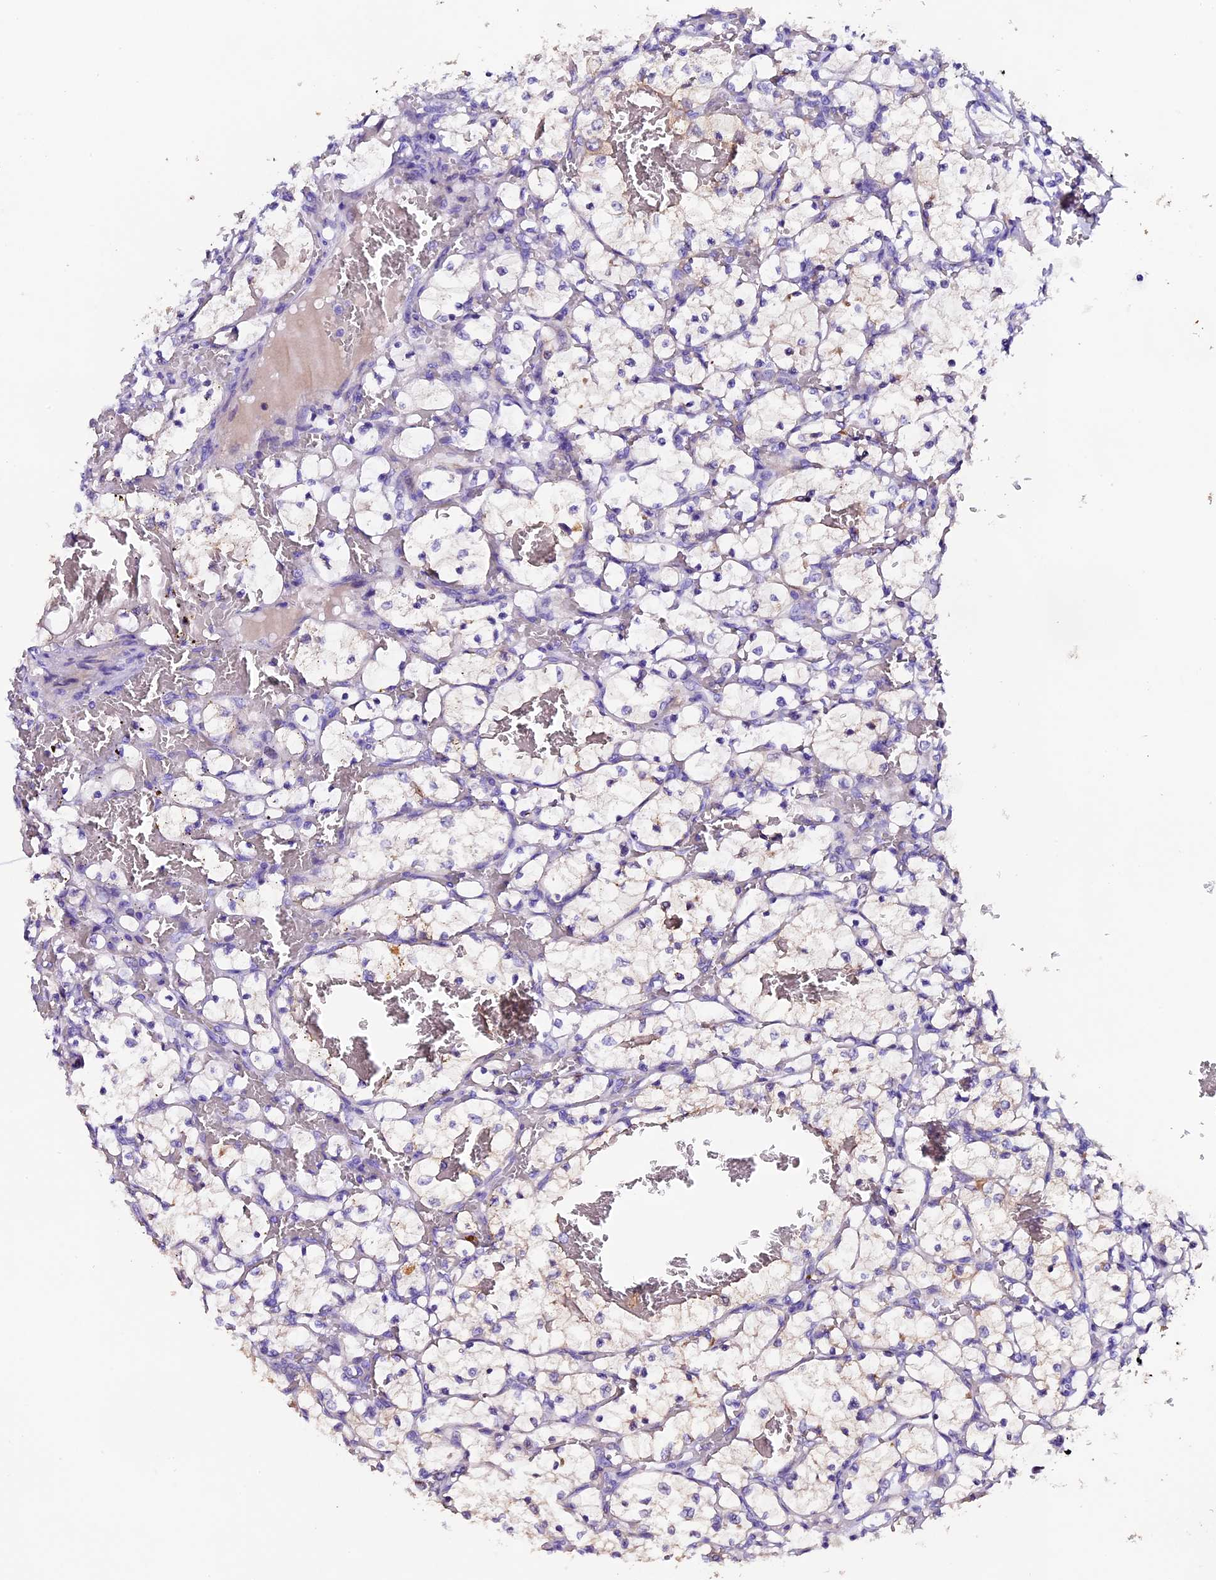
{"staining": {"intensity": "negative", "quantity": "none", "location": "none"}, "tissue": "renal cancer", "cell_type": "Tumor cells", "image_type": "cancer", "snomed": [{"axis": "morphology", "description": "Adenocarcinoma, NOS"}, {"axis": "topography", "description": "Kidney"}], "caption": "Immunohistochemistry (IHC) histopathology image of neoplastic tissue: renal cancer (adenocarcinoma) stained with DAB (3,3'-diaminobenzidine) shows no significant protein staining in tumor cells.", "gene": "FBXW9", "patient": {"sex": "female", "age": 69}}